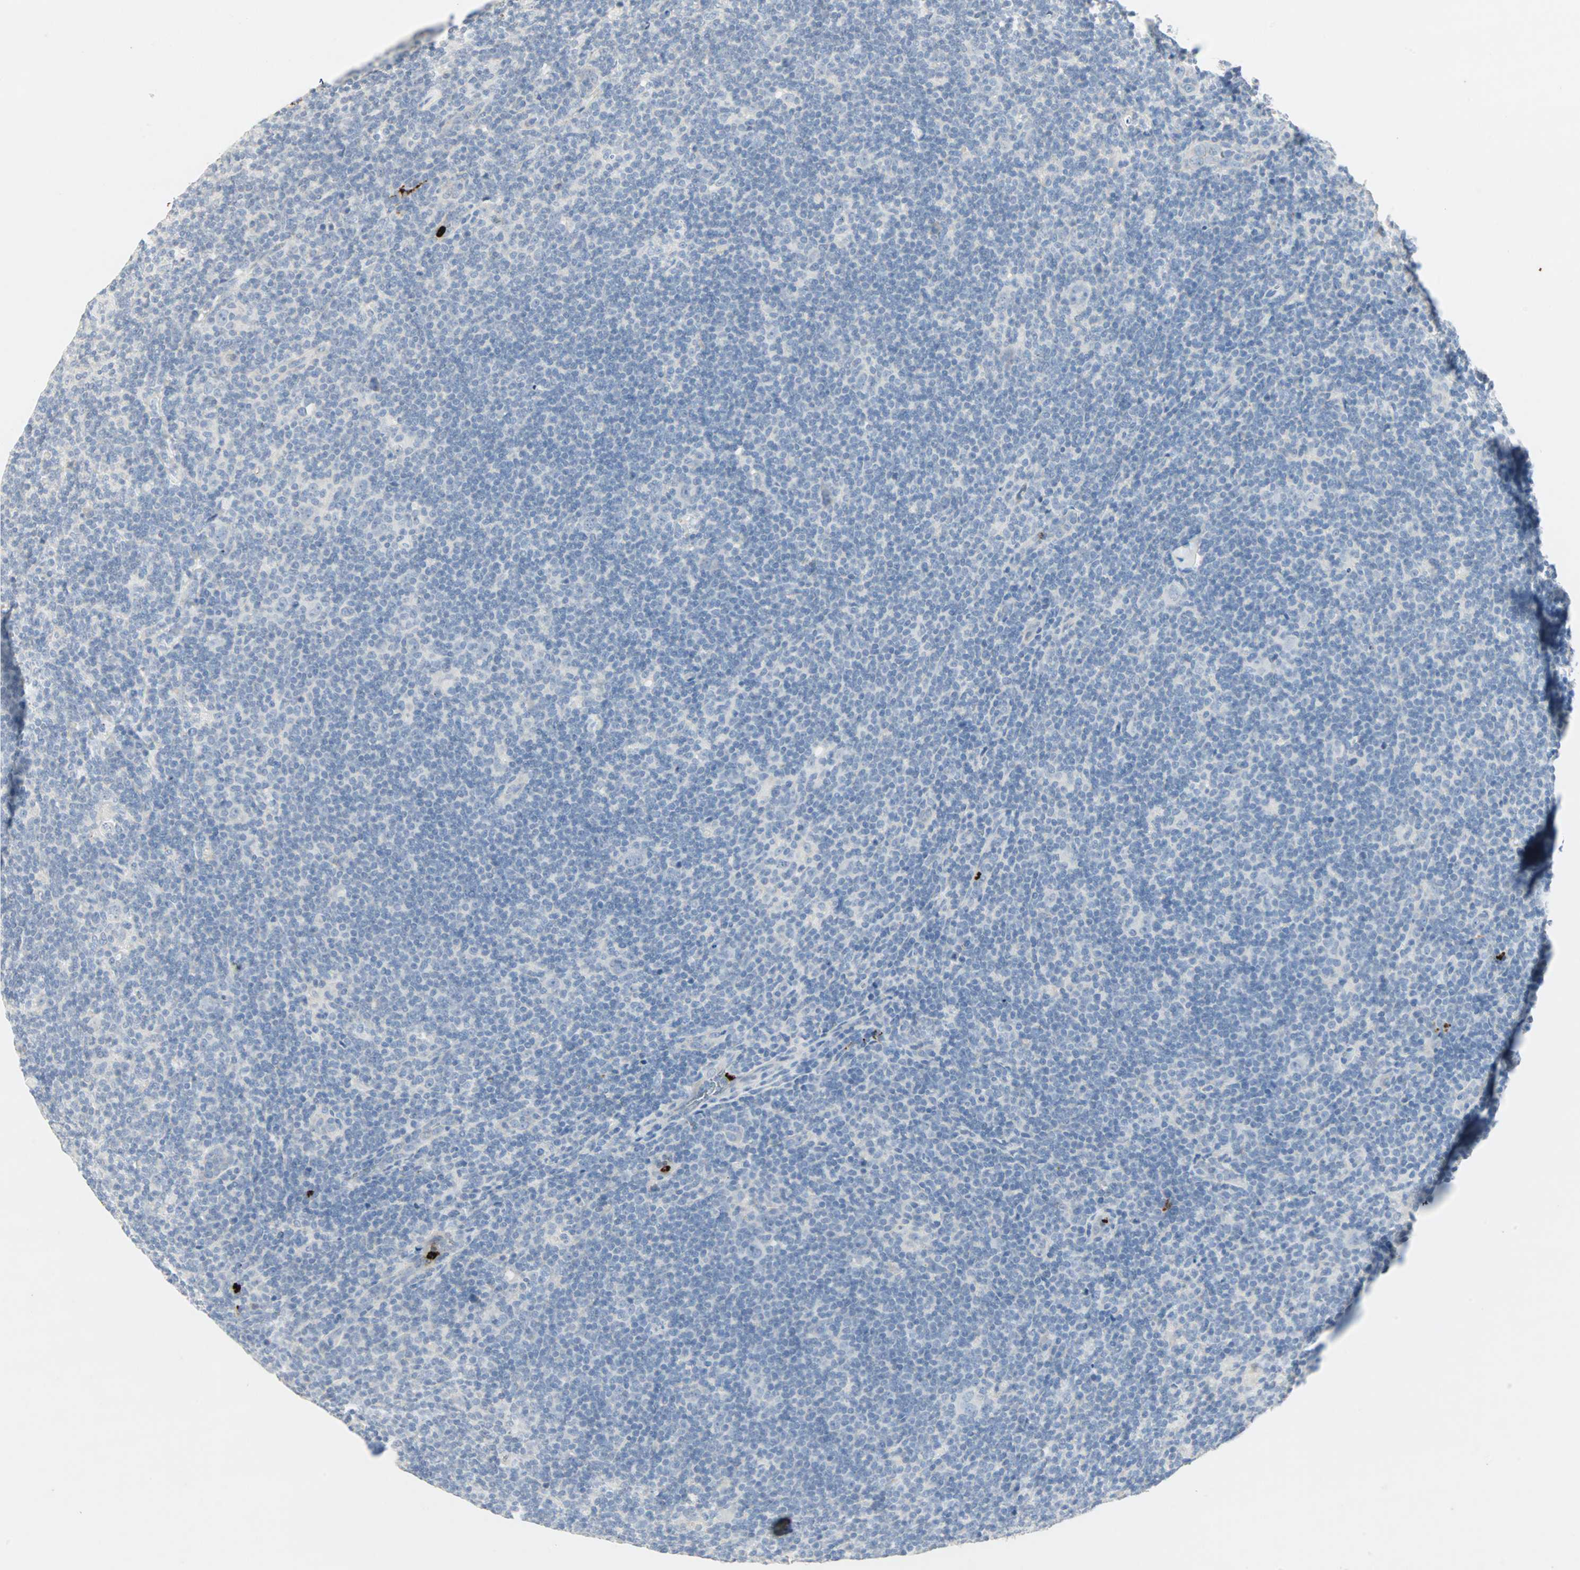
{"staining": {"intensity": "negative", "quantity": "none", "location": "none"}, "tissue": "lymphoma", "cell_type": "Tumor cells", "image_type": "cancer", "snomed": [{"axis": "morphology", "description": "Hodgkin's disease, NOS"}, {"axis": "topography", "description": "Lymph node"}], "caption": "Immunohistochemical staining of human lymphoma displays no significant positivity in tumor cells. (DAB (3,3'-diaminobenzidine) immunohistochemistry (IHC) visualized using brightfield microscopy, high magnification).", "gene": "CEACAM6", "patient": {"sex": "female", "age": 57}}